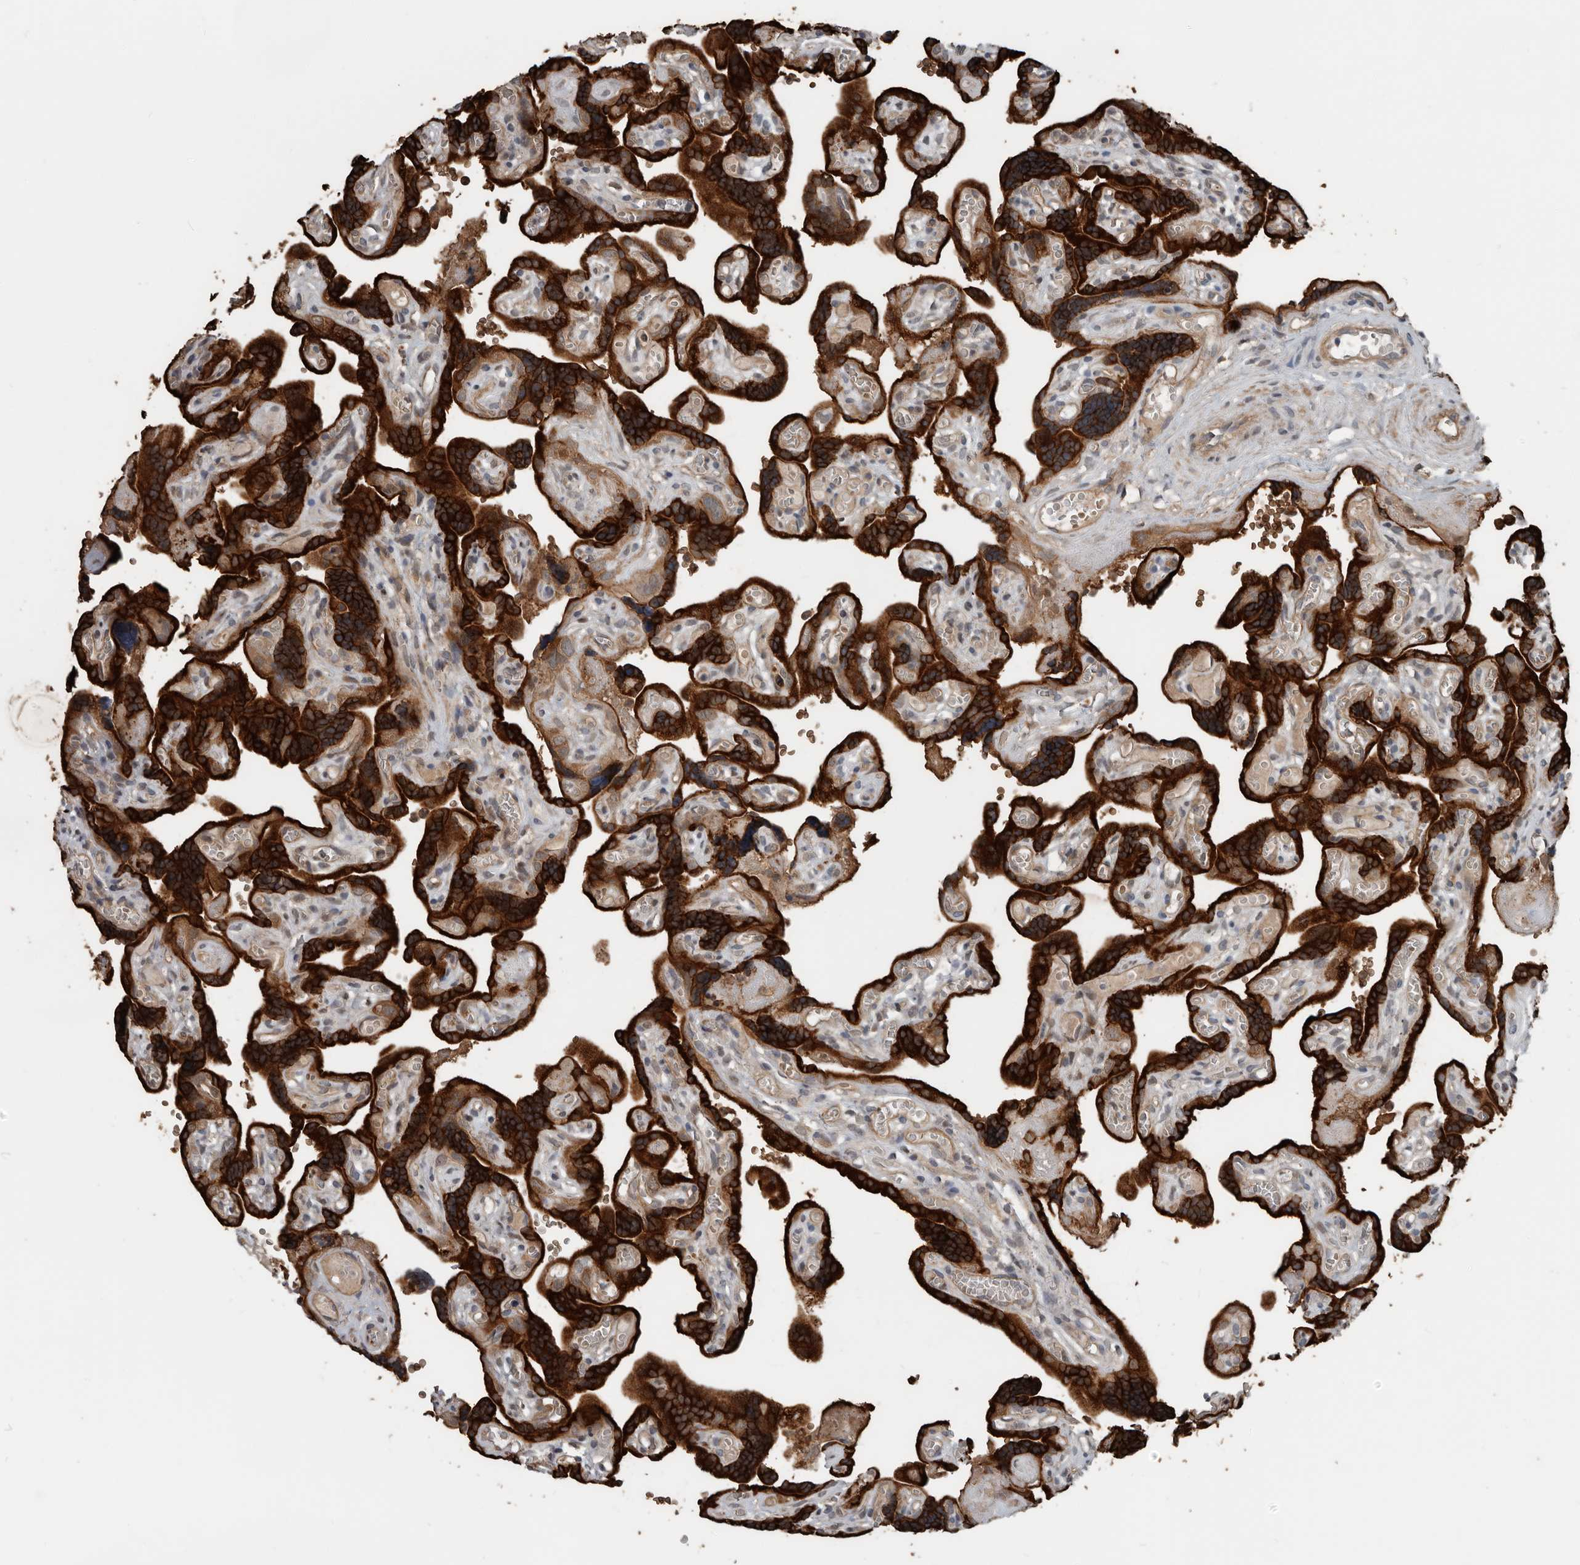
{"staining": {"intensity": "strong", "quantity": ">75%", "location": "cytoplasmic/membranous"}, "tissue": "placenta", "cell_type": "Trophoblastic cells", "image_type": "normal", "snomed": [{"axis": "morphology", "description": "Normal tissue, NOS"}, {"axis": "topography", "description": "Placenta"}], "caption": "Immunohistochemical staining of normal placenta shows high levels of strong cytoplasmic/membranous staining in about >75% of trophoblastic cells. The protein of interest is stained brown, and the nuclei are stained in blue (DAB (3,3'-diaminobenzidine) IHC with brightfield microscopy, high magnification).", "gene": "YOD1", "patient": {"sex": "female", "age": 30}}